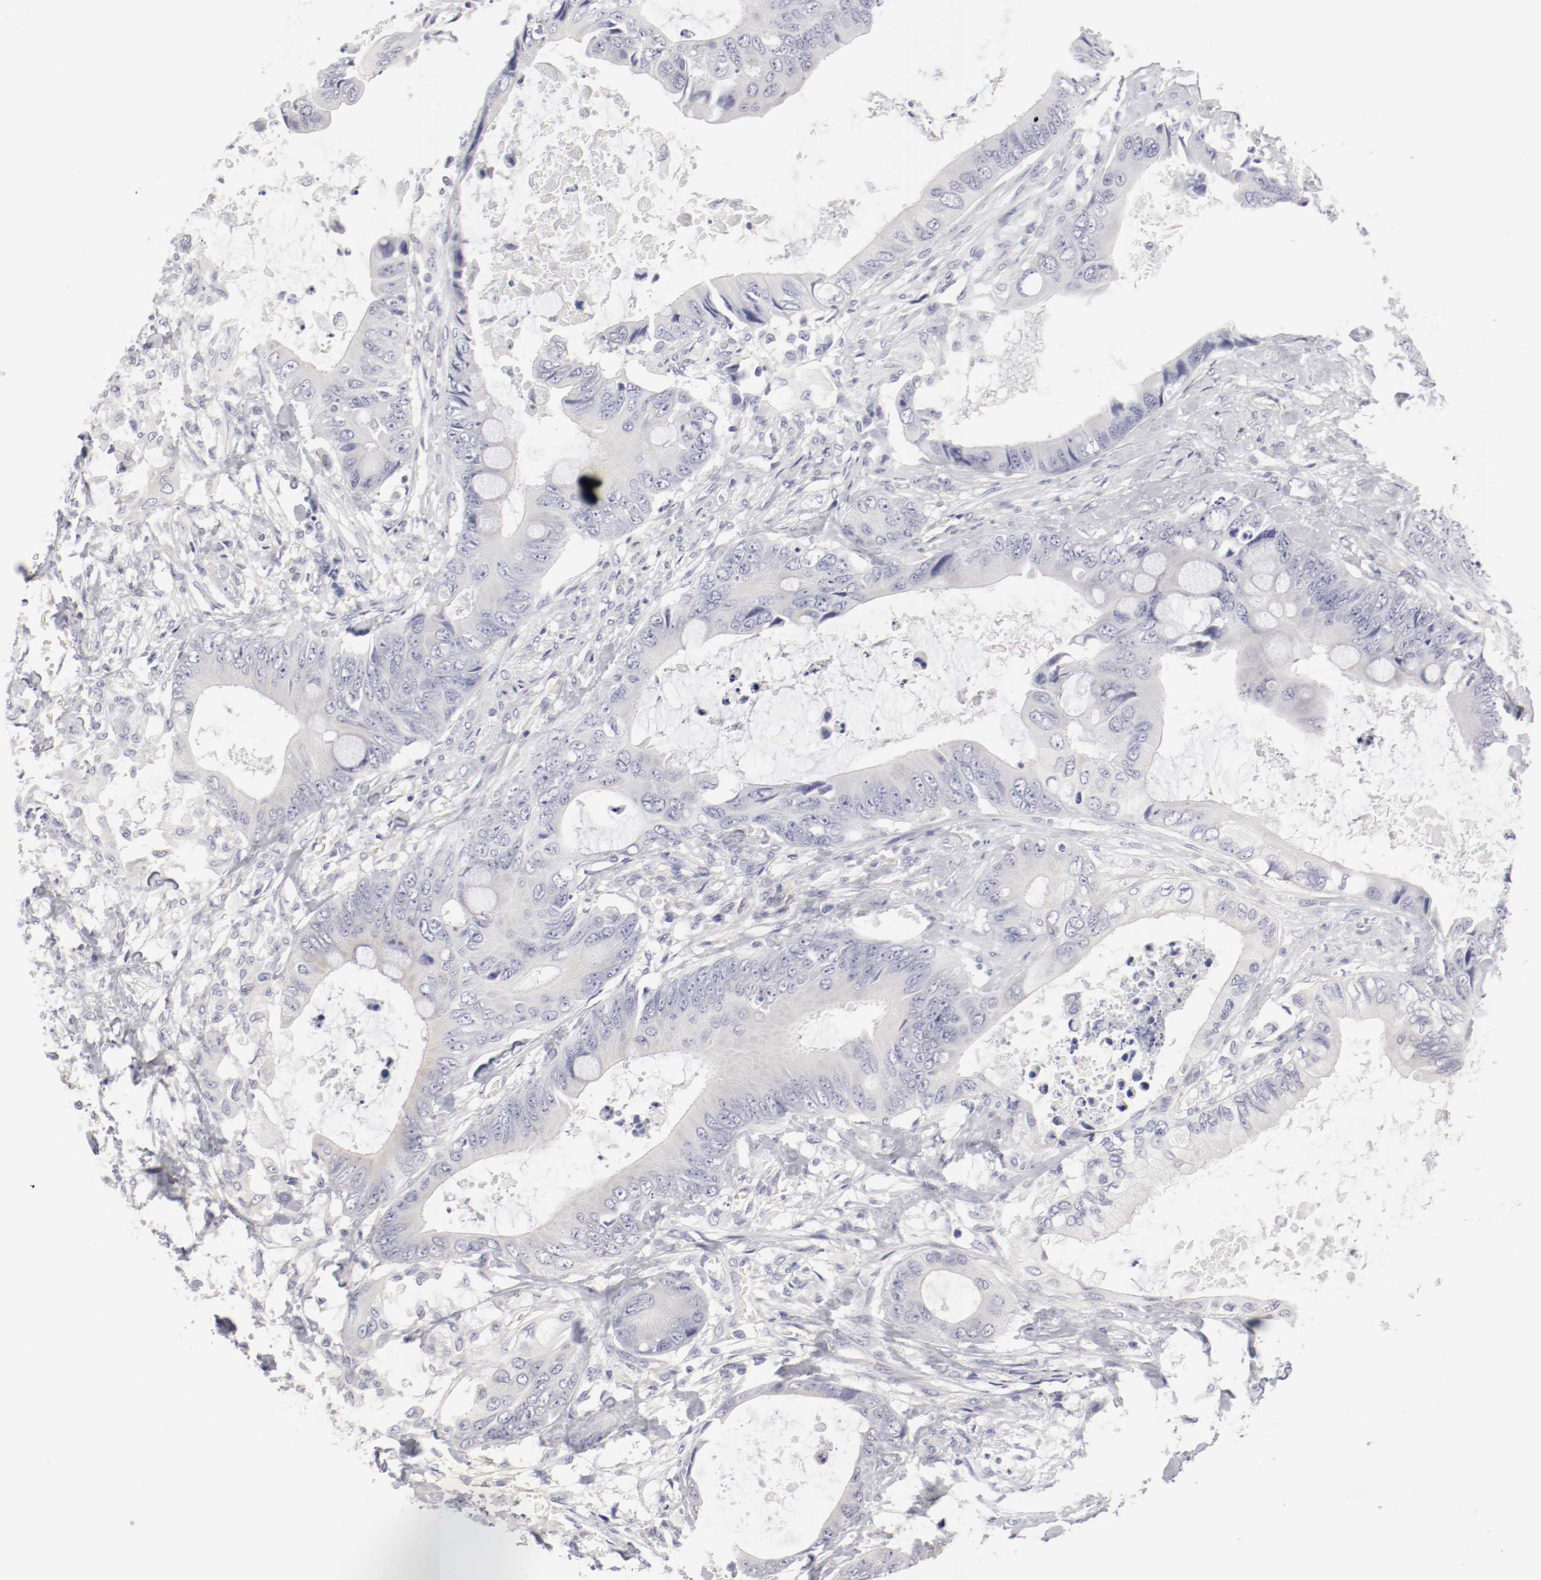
{"staining": {"intensity": "weak", "quantity": "25%-75%", "location": "cytoplasmic/membranous"}, "tissue": "colorectal cancer", "cell_type": "Tumor cells", "image_type": "cancer", "snomed": [{"axis": "morphology", "description": "Normal tissue, NOS"}, {"axis": "morphology", "description": "Adenocarcinoma, NOS"}, {"axis": "topography", "description": "Rectum"}, {"axis": "topography", "description": "Peripheral nerve tissue"}], "caption": "Immunohistochemistry staining of colorectal cancer, which exhibits low levels of weak cytoplasmic/membranous positivity in approximately 25%-75% of tumor cells indicating weak cytoplasmic/membranous protein expression. The staining was performed using DAB (3,3'-diaminobenzidine) (brown) for protein detection and nuclei were counterstained in hematoxylin (blue).", "gene": "LAX1", "patient": {"sex": "female", "age": 77}}